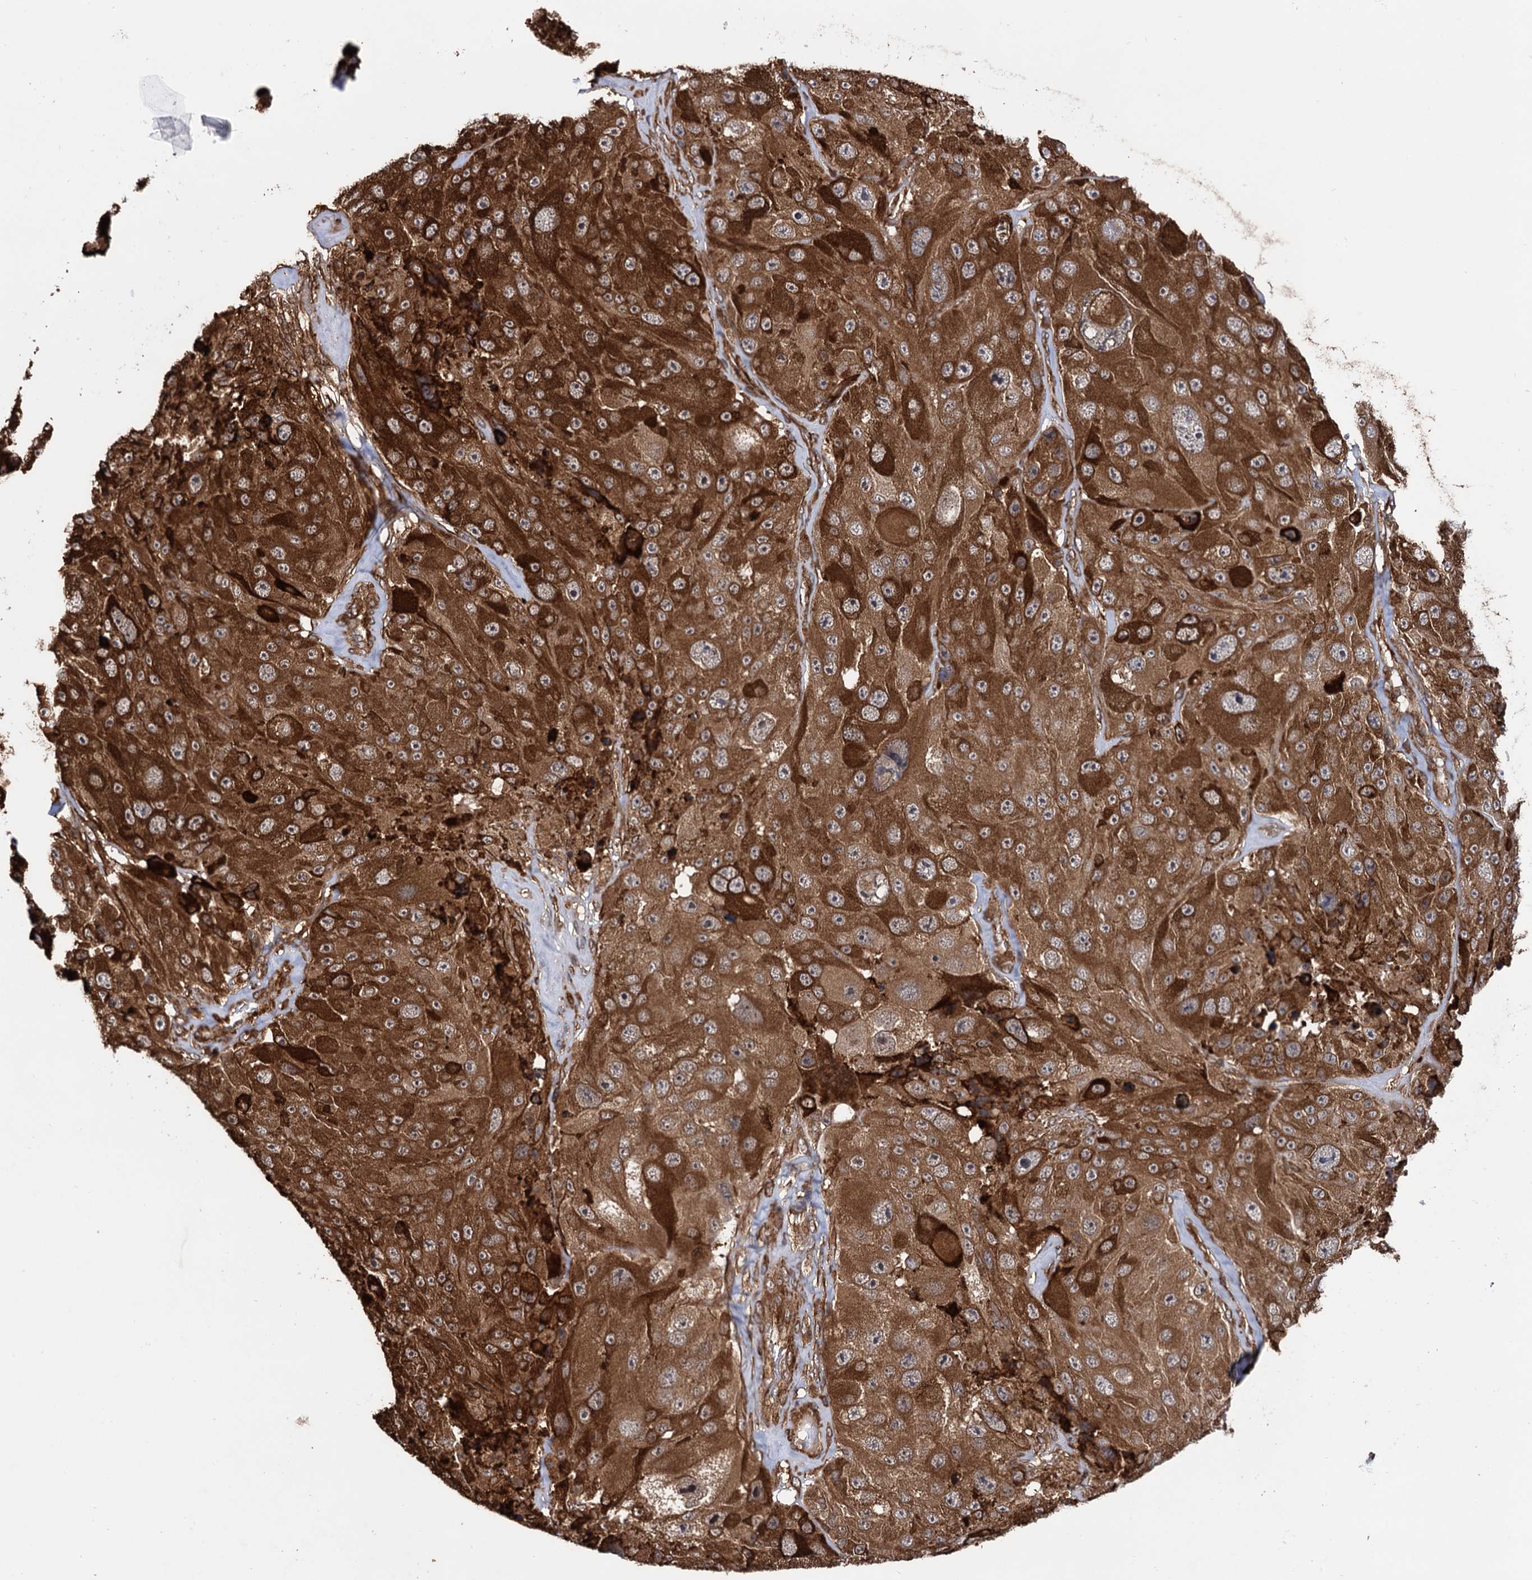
{"staining": {"intensity": "strong", "quantity": ">75%", "location": "cytoplasmic/membranous"}, "tissue": "melanoma", "cell_type": "Tumor cells", "image_type": "cancer", "snomed": [{"axis": "morphology", "description": "Malignant melanoma, Metastatic site"}, {"axis": "topography", "description": "Lymph node"}], "caption": "Tumor cells demonstrate strong cytoplasmic/membranous positivity in approximately >75% of cells in melanoma. (IHC, brightfield microscopy, high magnification).", "gene": "ATP8B4", "patient": {"sex": "male", "age": 62}}